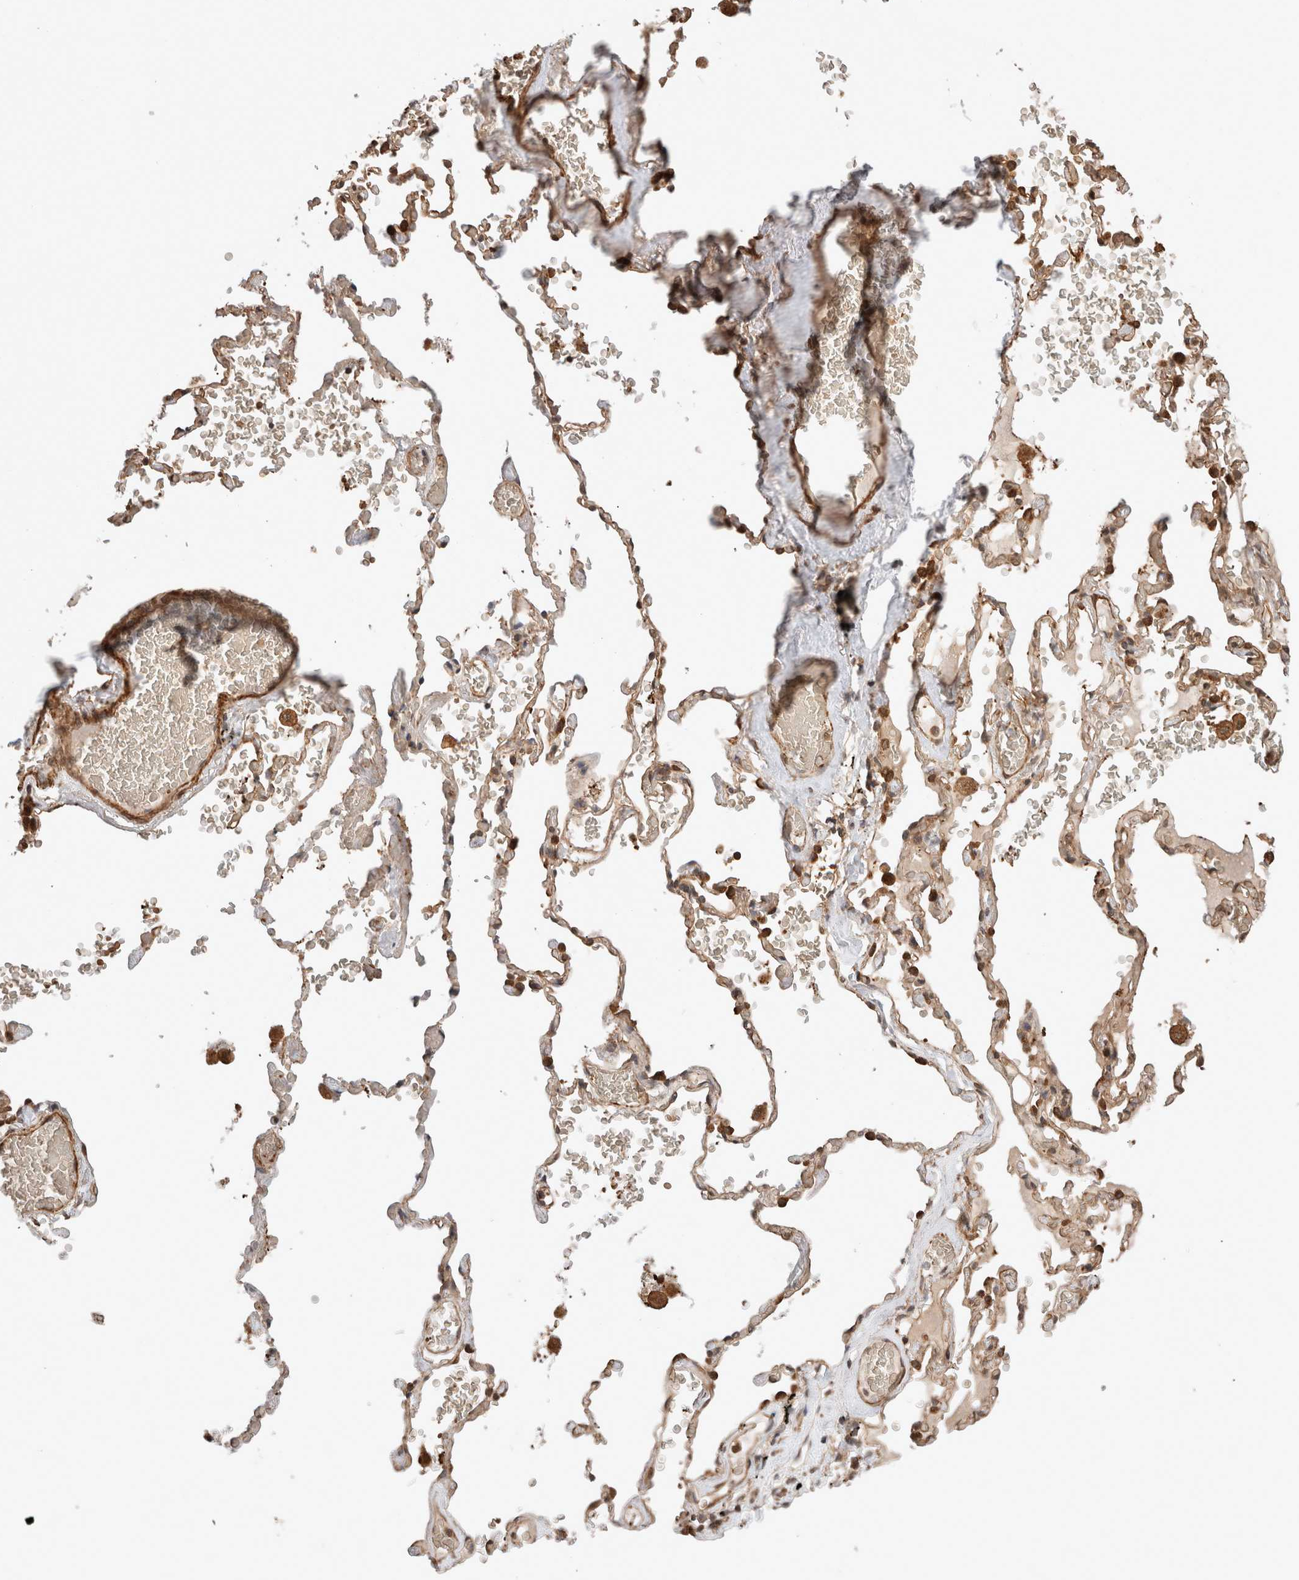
{"staining": {"intensity": "moderate", "quantity": "25%-75%", "location": "nuclear"}, "tissue": "adipose tissue", "cell_type": "Adipocytes", "image_type": "normal", "snomed": [{"axis": "morphology", "description": "Normal tissue, NOS"}, {"axis": "topography", "description": "Cartilage tissue"}, {"axis": "topography", "description": "Lung"}], "caption": "This histopathology image demonstrates immunohistochemistry (IHC) staining of normal human adipose tissue, with medium moderate nuclear positivity in approximately 25%-75% of adipocytes.", "gene": "ZNF649", "patient": {"sex": "female", "age": 77}}